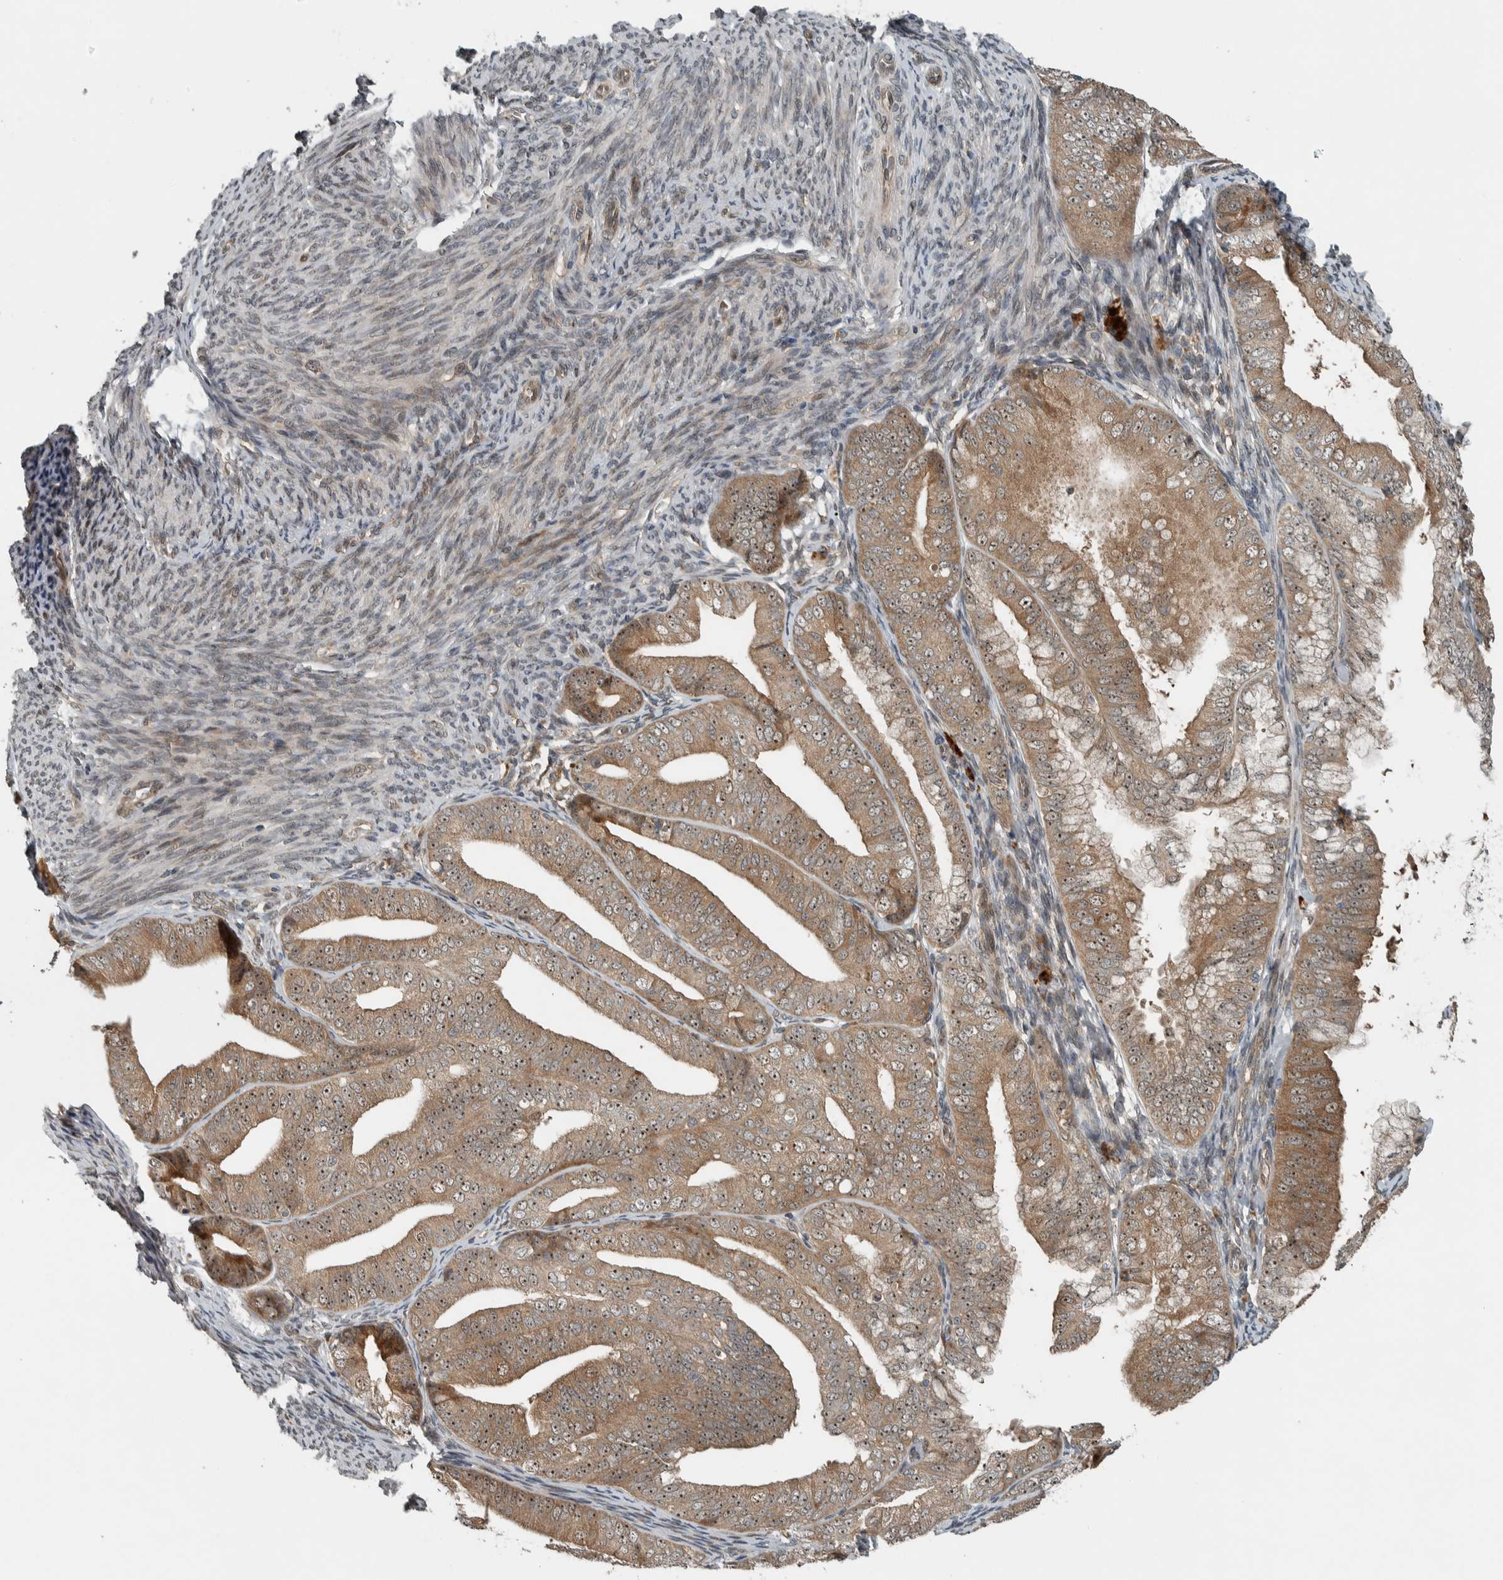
{"staining": {"intensity": "weak", "quantity": ">75%", "location": "cytoplasmic/membranous,nuclear"}, "tissue": "endometrial cancer", "cell_type": "Tumor cells", "image_type": "cancer", "snomed": [{"axis": "morphology", "description": "Adenocarcinoma, NOS"}, {"axis": "topography", "description": "Endometrium"}], "caption": "DAB immunohistochemical staining of human endometrial adenocarcinoma exhibits weak cytoplasmic/membranous and nuclear protein positivity in approximately >75% of tumor cells.", "gene": "XPO5", "patient": {"sex": "female", "age": 63}}